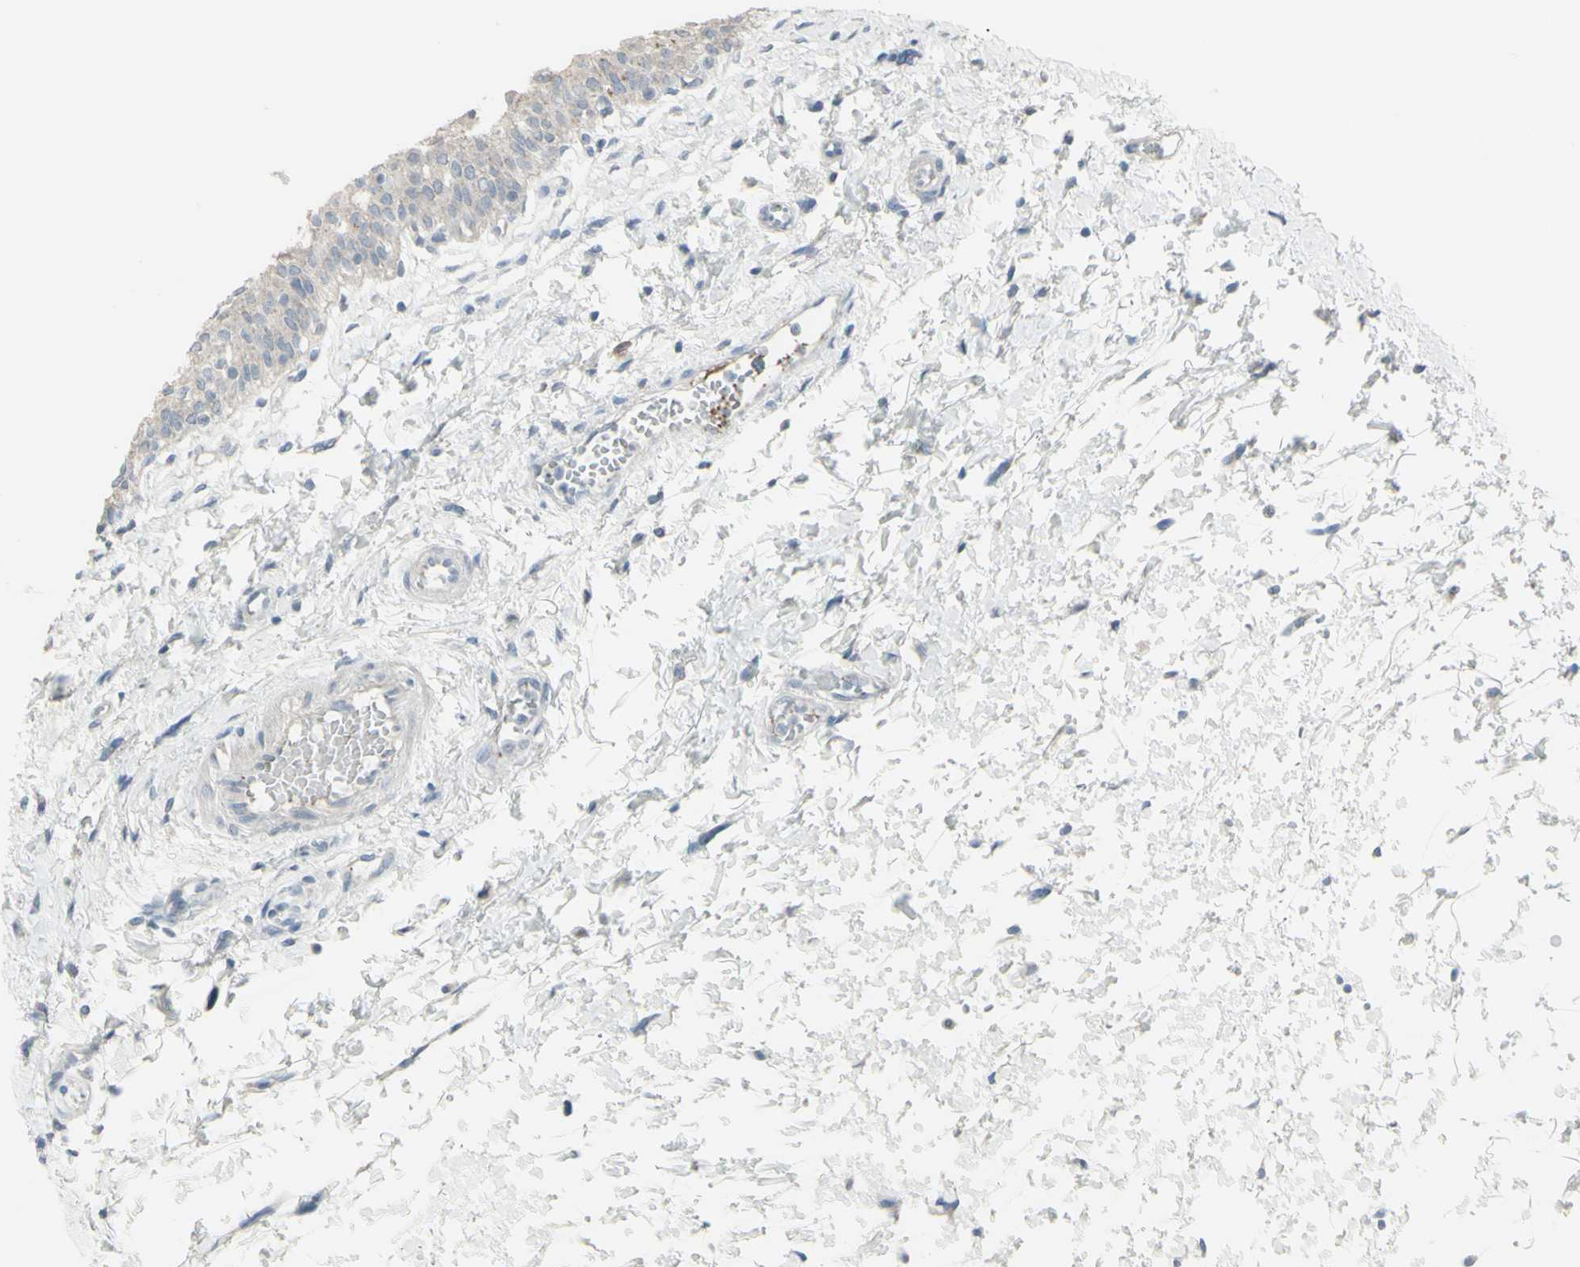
{"staining": {"intensity": "weak", "quantity": "25%-75%", "location": "cytoplasmic/membranous"}, "tissue": "urinary bladder", "cell_type": "Urothelial cells", "image_type": "normal", "snomed": [{"axis": "morphology", "description": "Normal tissue, NOS"}, {"axis": "topography", "description": "Urinary bladder"}], "caption": "Protein analysis of unremarkable urinary bladder displays weak cytoplasmic/membranous positivity in approximately 25%-75% of urothelial cells. (brown staining indicates protein expression, while blue staining denotes nuclei).", "gene": "CD79B", "patient": {"sex": "male", "age": 55}}